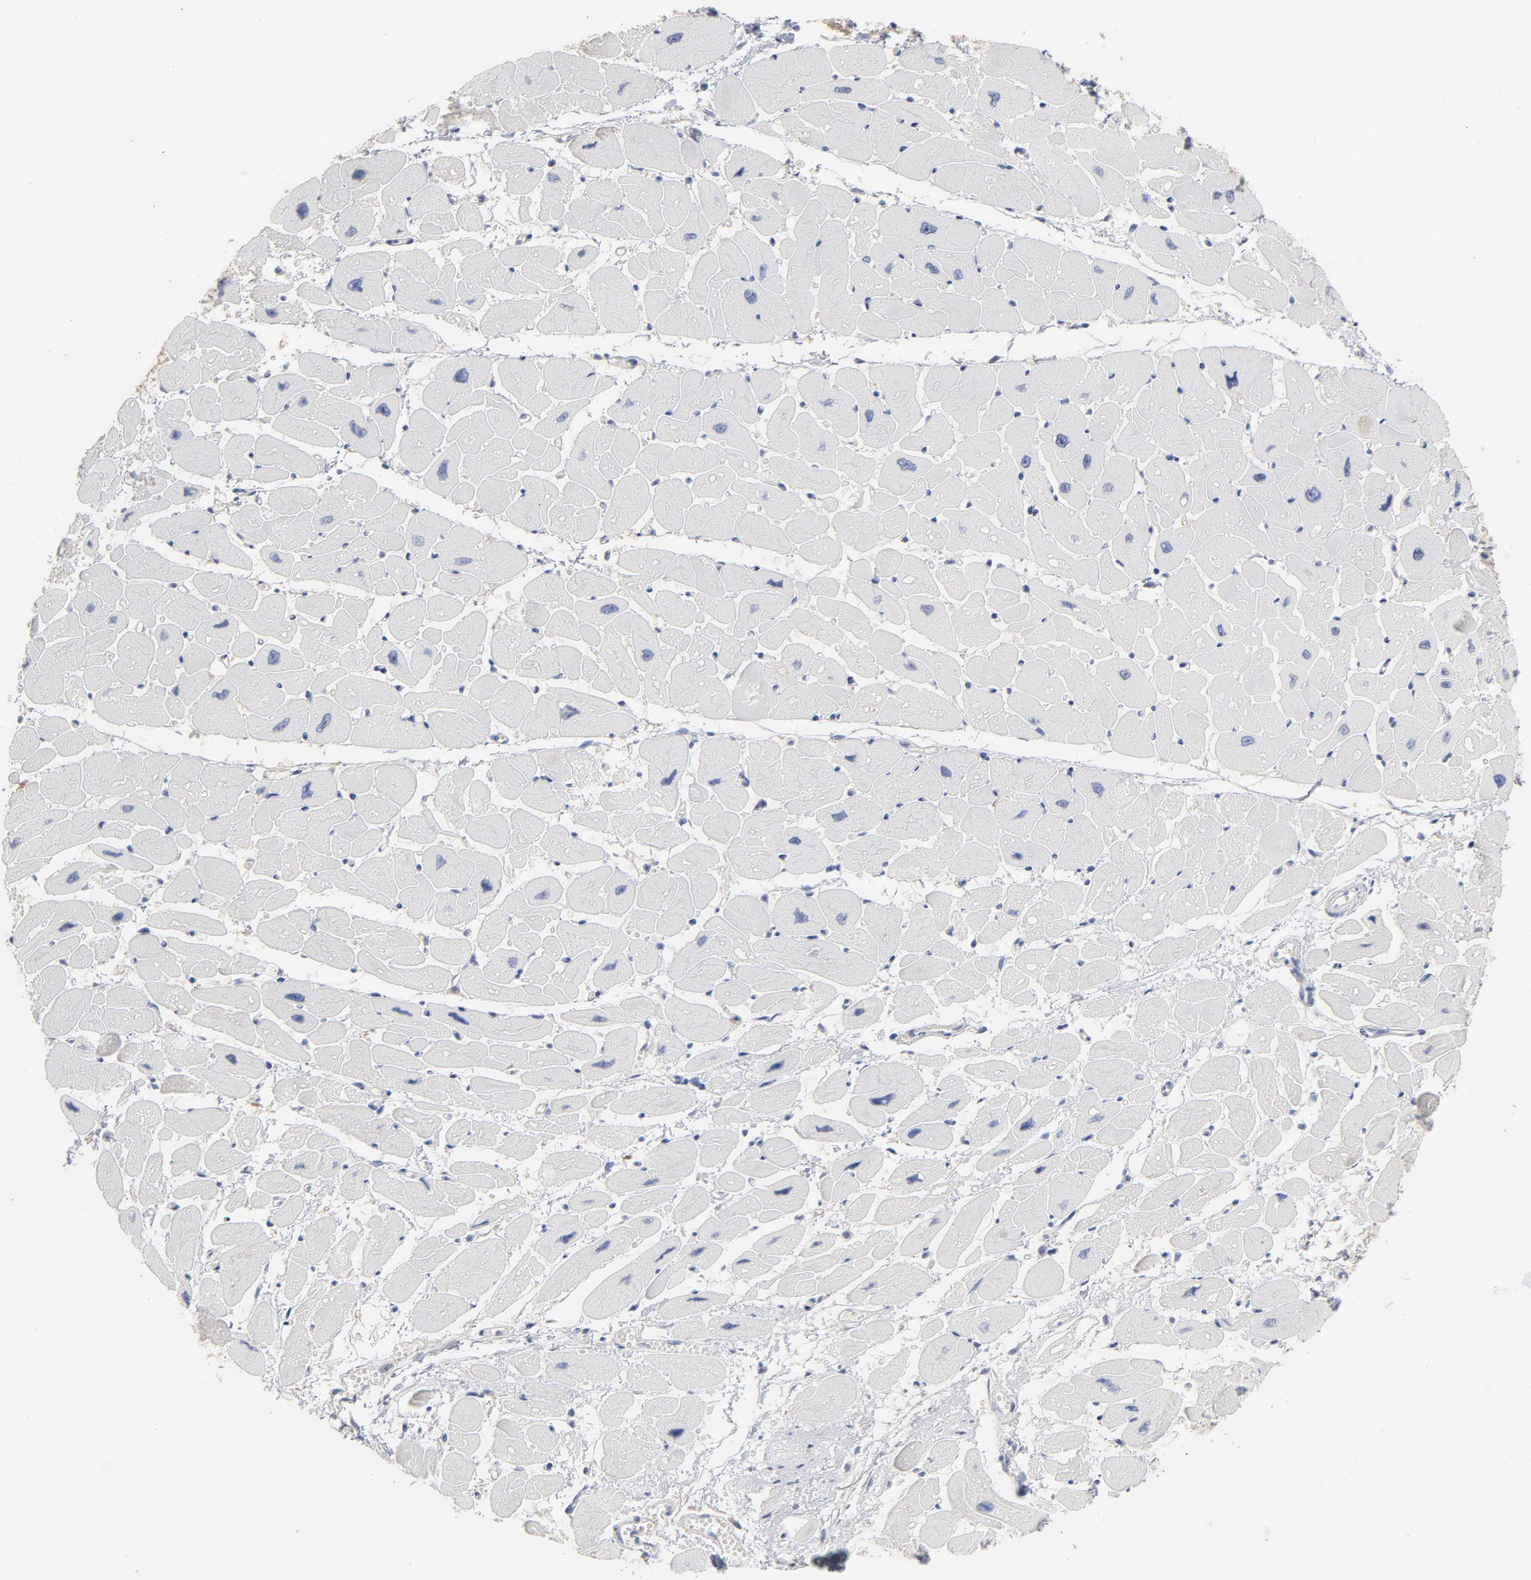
{"staining": {"intensity": "weak", "quantity": ">75%", "location": "cytoplasmic/membranous"}, "tissue": "heart muscle", "cell_type": "Cardiomyocytes", "image_type": "normal", "snomed": [{"axis": "morphology", "description": "Normal tissue, NOS"}, {"axis": "topography", "description": "Heart"}], "caption": "IHC of normal human heart muscle shows low levels of weak cytoplasmic/membranous positivity in about >75% of cardiomyocytes.", "gene": "DNAL4", "patient": {"sex": "female", "age": 54}}